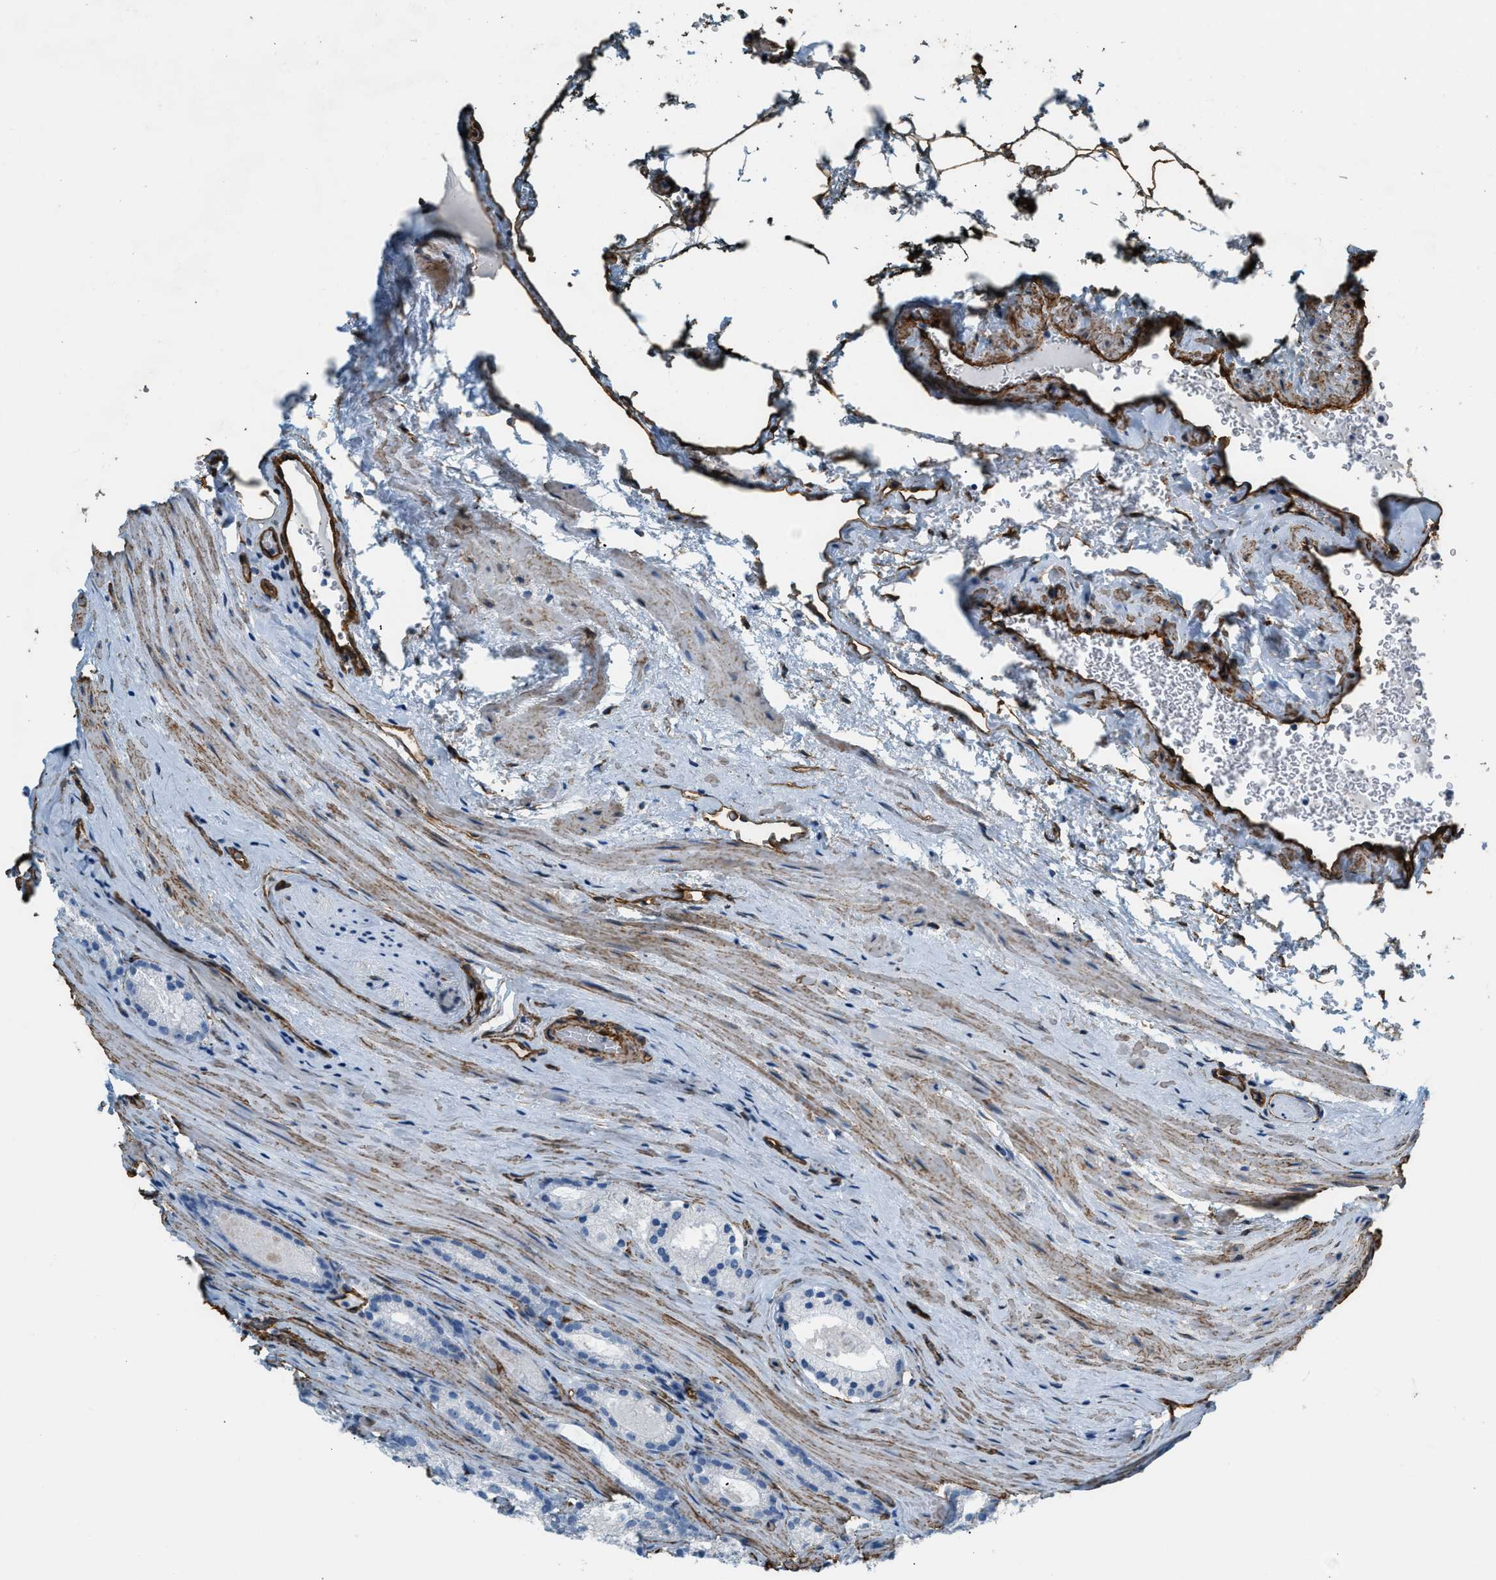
{"staining": {"intensity": "negative", "quantity": "none", "location": "none"}, "tissue": "prostate cancer", "cell_type": "Tumor cells", "image_type": "cancer", "snomed": [{"axis": "morphology", "description": "Adenocarcinoma, Low grade"}, {"axis": "topography", "description": "Prostate"}], "caption": "DAB immunohistochemical staining of human low-grade adenocarcinoma (prostate) reveals no significant staining in tumor cells. (Stains: DAB immunohistochemistry (IHC) with hematoxylin counter stain, Microscopy: brightfield microscopy at high magnification).", "gene": "TMEM43", "patient": {"sex": "male", "age": 59}}